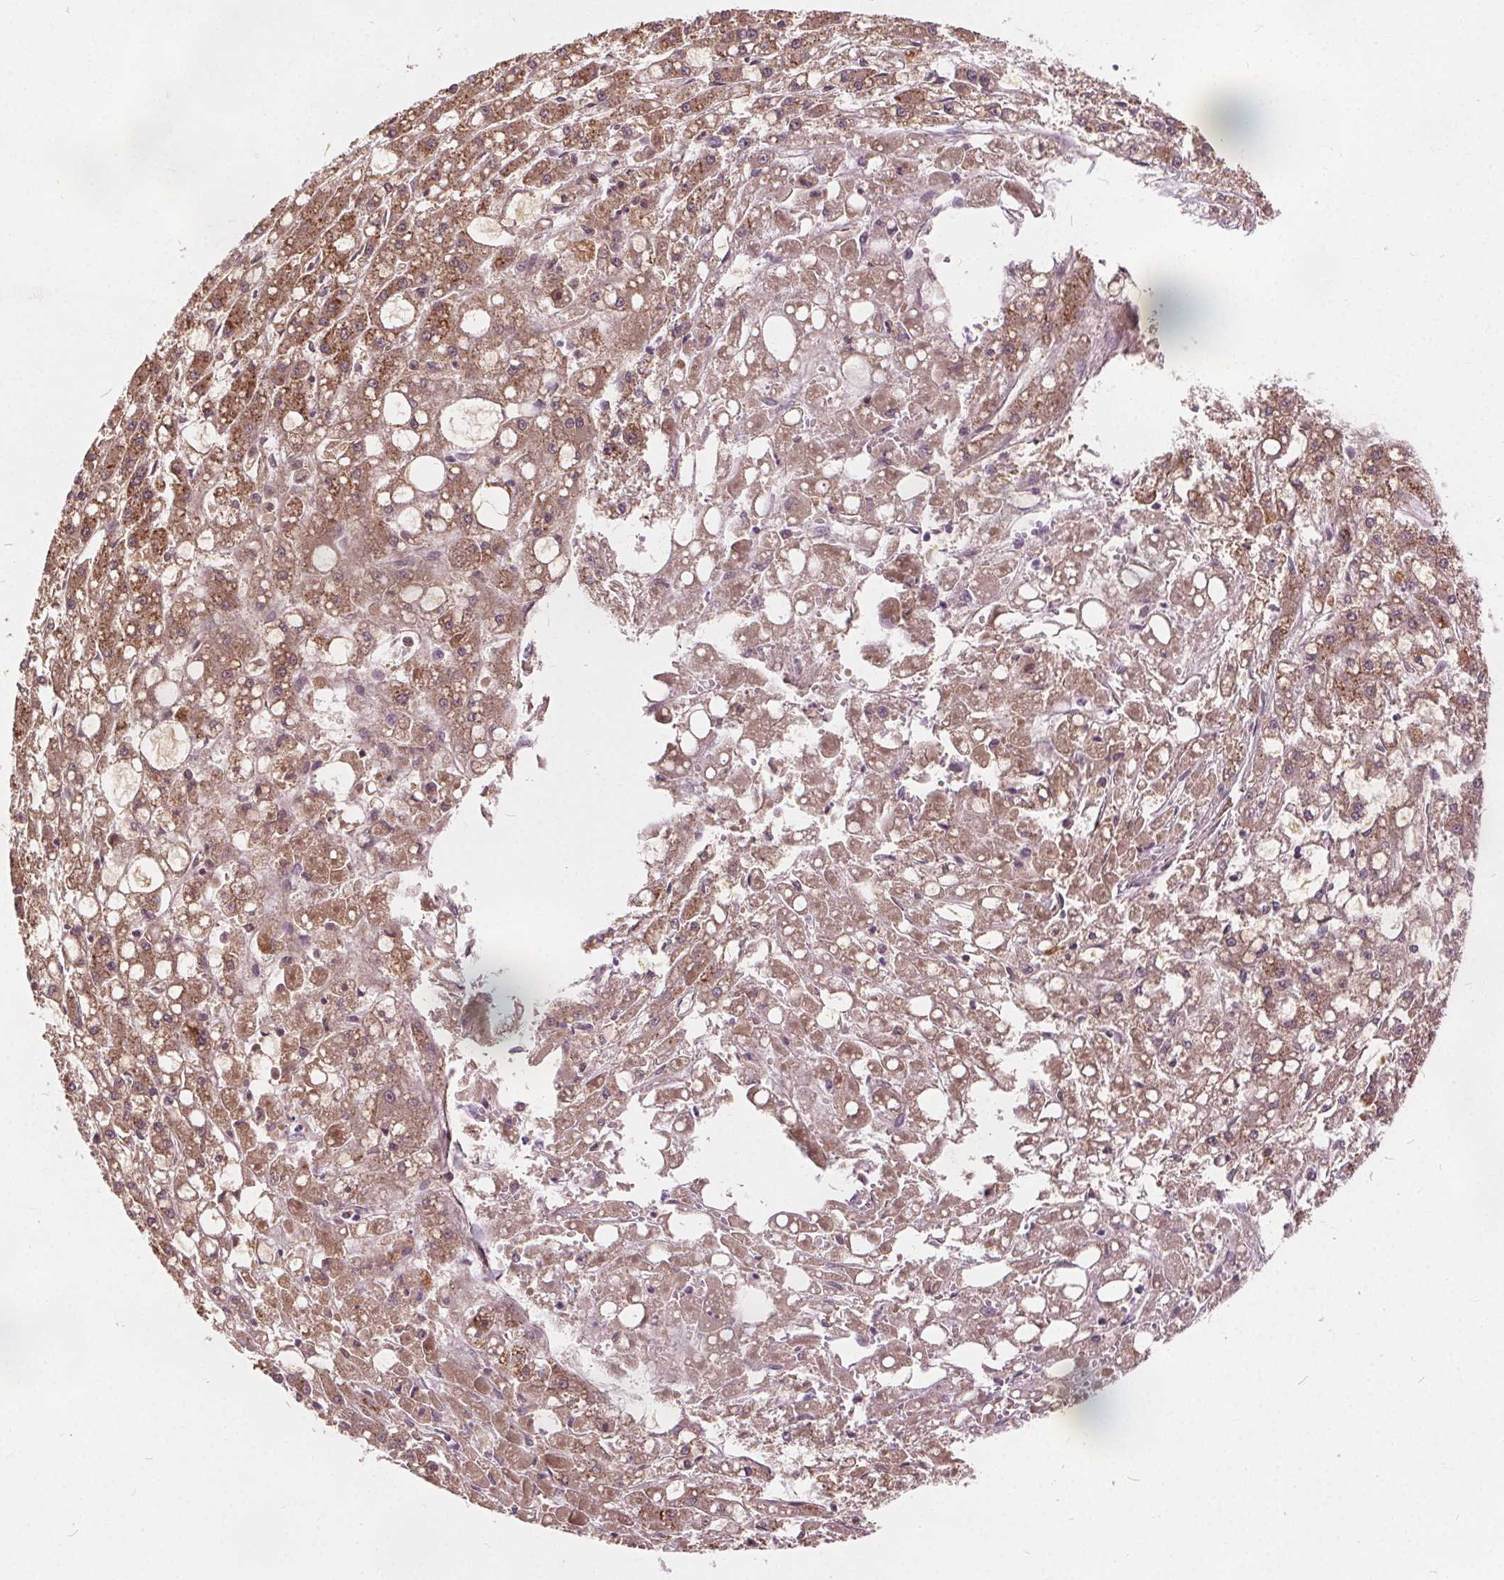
{"staining": {"intensity": "moderate", "quantity": ">75%", "location": "cytoplasmic/membranous"}, "tissue": "liver cancer", "cell_type": "Tumor cells", "image_type": "cancer", "snomed": [{"axis": "morphology", "description": "Carcinoma, Hepatocellular, NOS"}, {"axis": "topography", "description": "Liver"}], "caption": "Approximately >75% of tumor cells in human liver cancer (hepatocellular carcinoma) show moderate cytoplasmic/membranous protein positivity as visualized by brown immunohistochemical staining.", "gene": "ACOX2", "patient": {"sex": "male", "age": 67}}